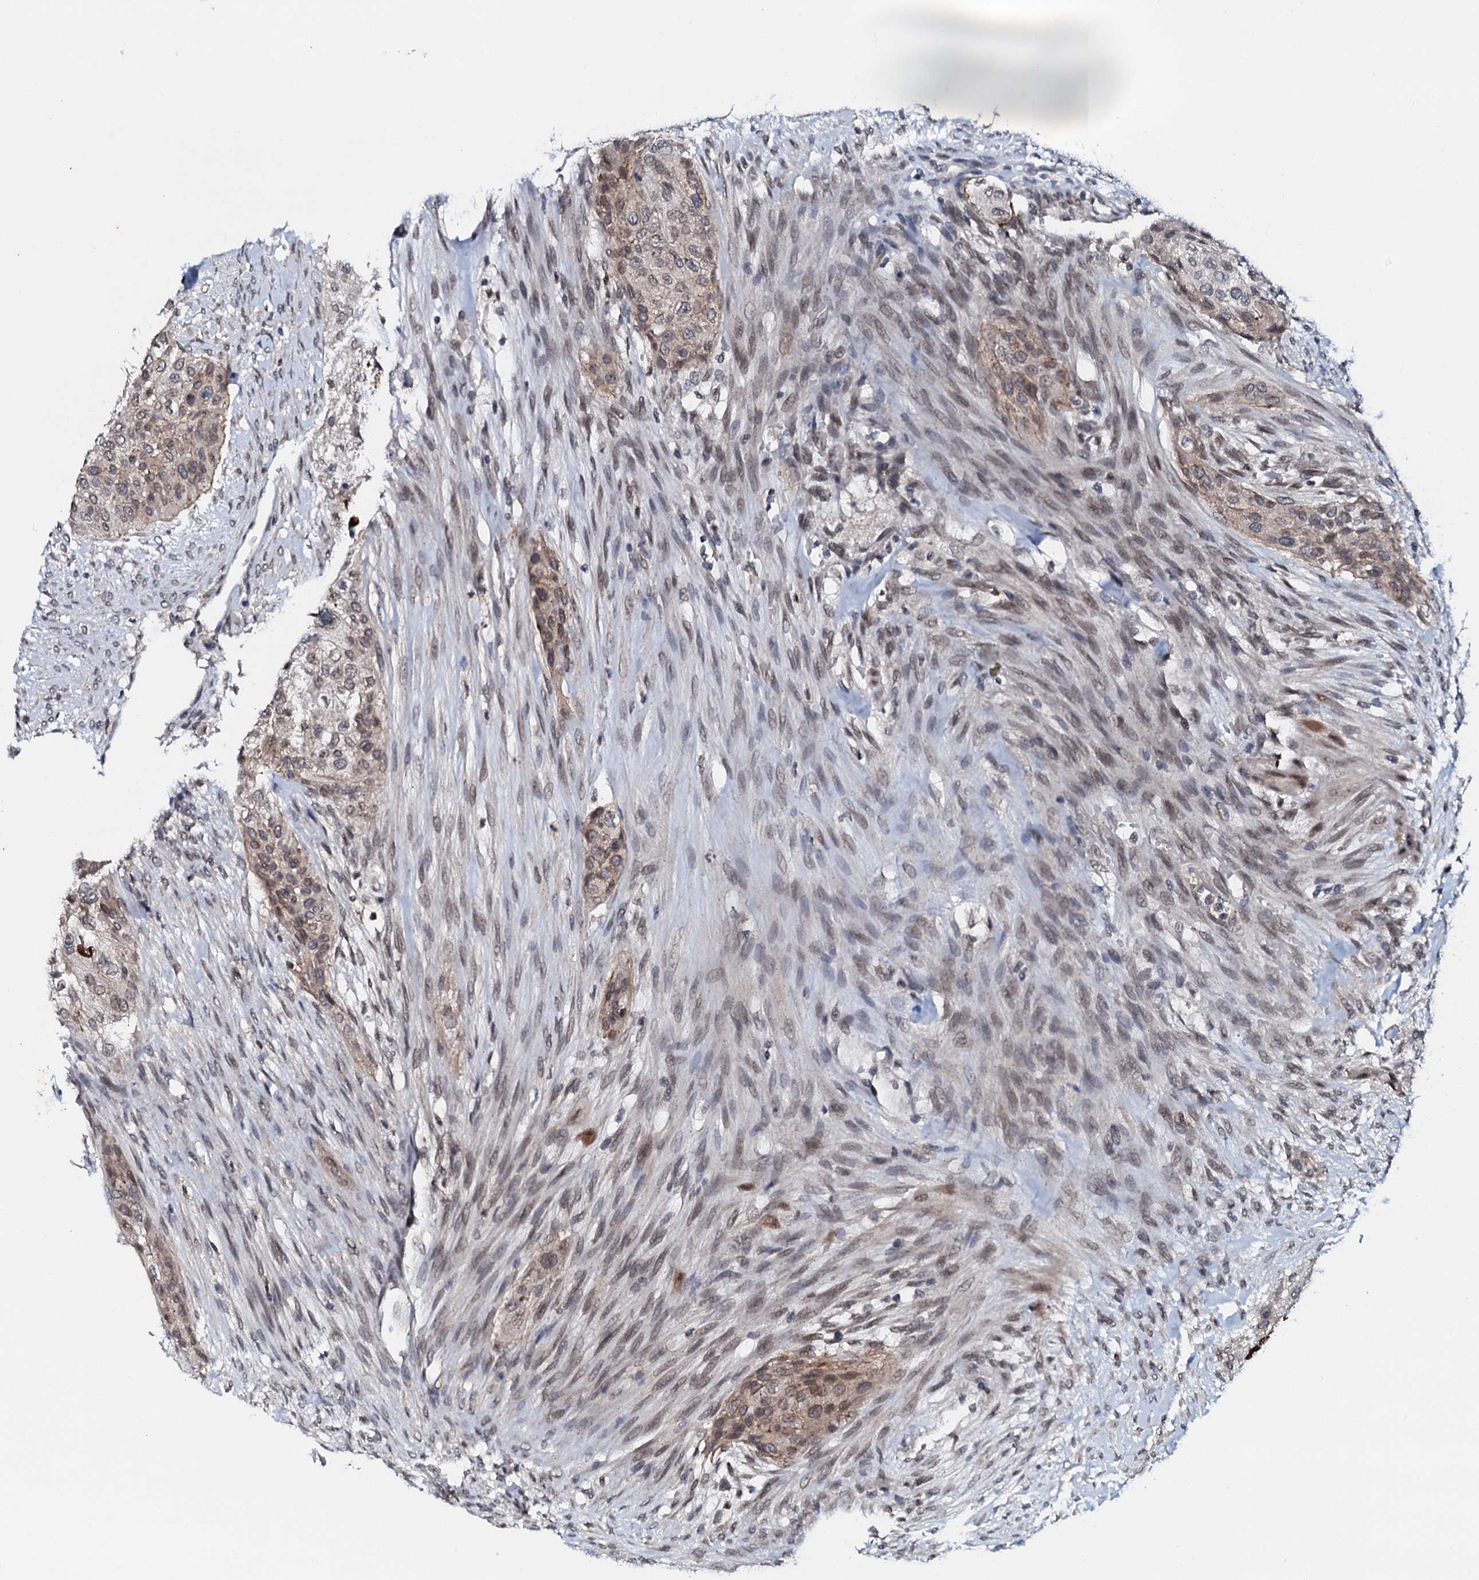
{"staining": {"intensity": "weak", "quantity": ">75%", "location": "cytoplasmic/membranous"}, "tissue": "urothelial cancer", "cell_type": "Tumor cells", "image_type": "cancer", "snomed": [{"axis": "morphology", "description": "Urothelial carcinoma, High grade"}, {"axis": "topography", "description": "Urinary bladder"}], "caption": "Weak cytoplasmic/membranous protein expression is seen in approximately >75% of tumor cells in urothelial cancer.", "gene": "SNTA1", "patient": {"sex": "male", "age": 35}}